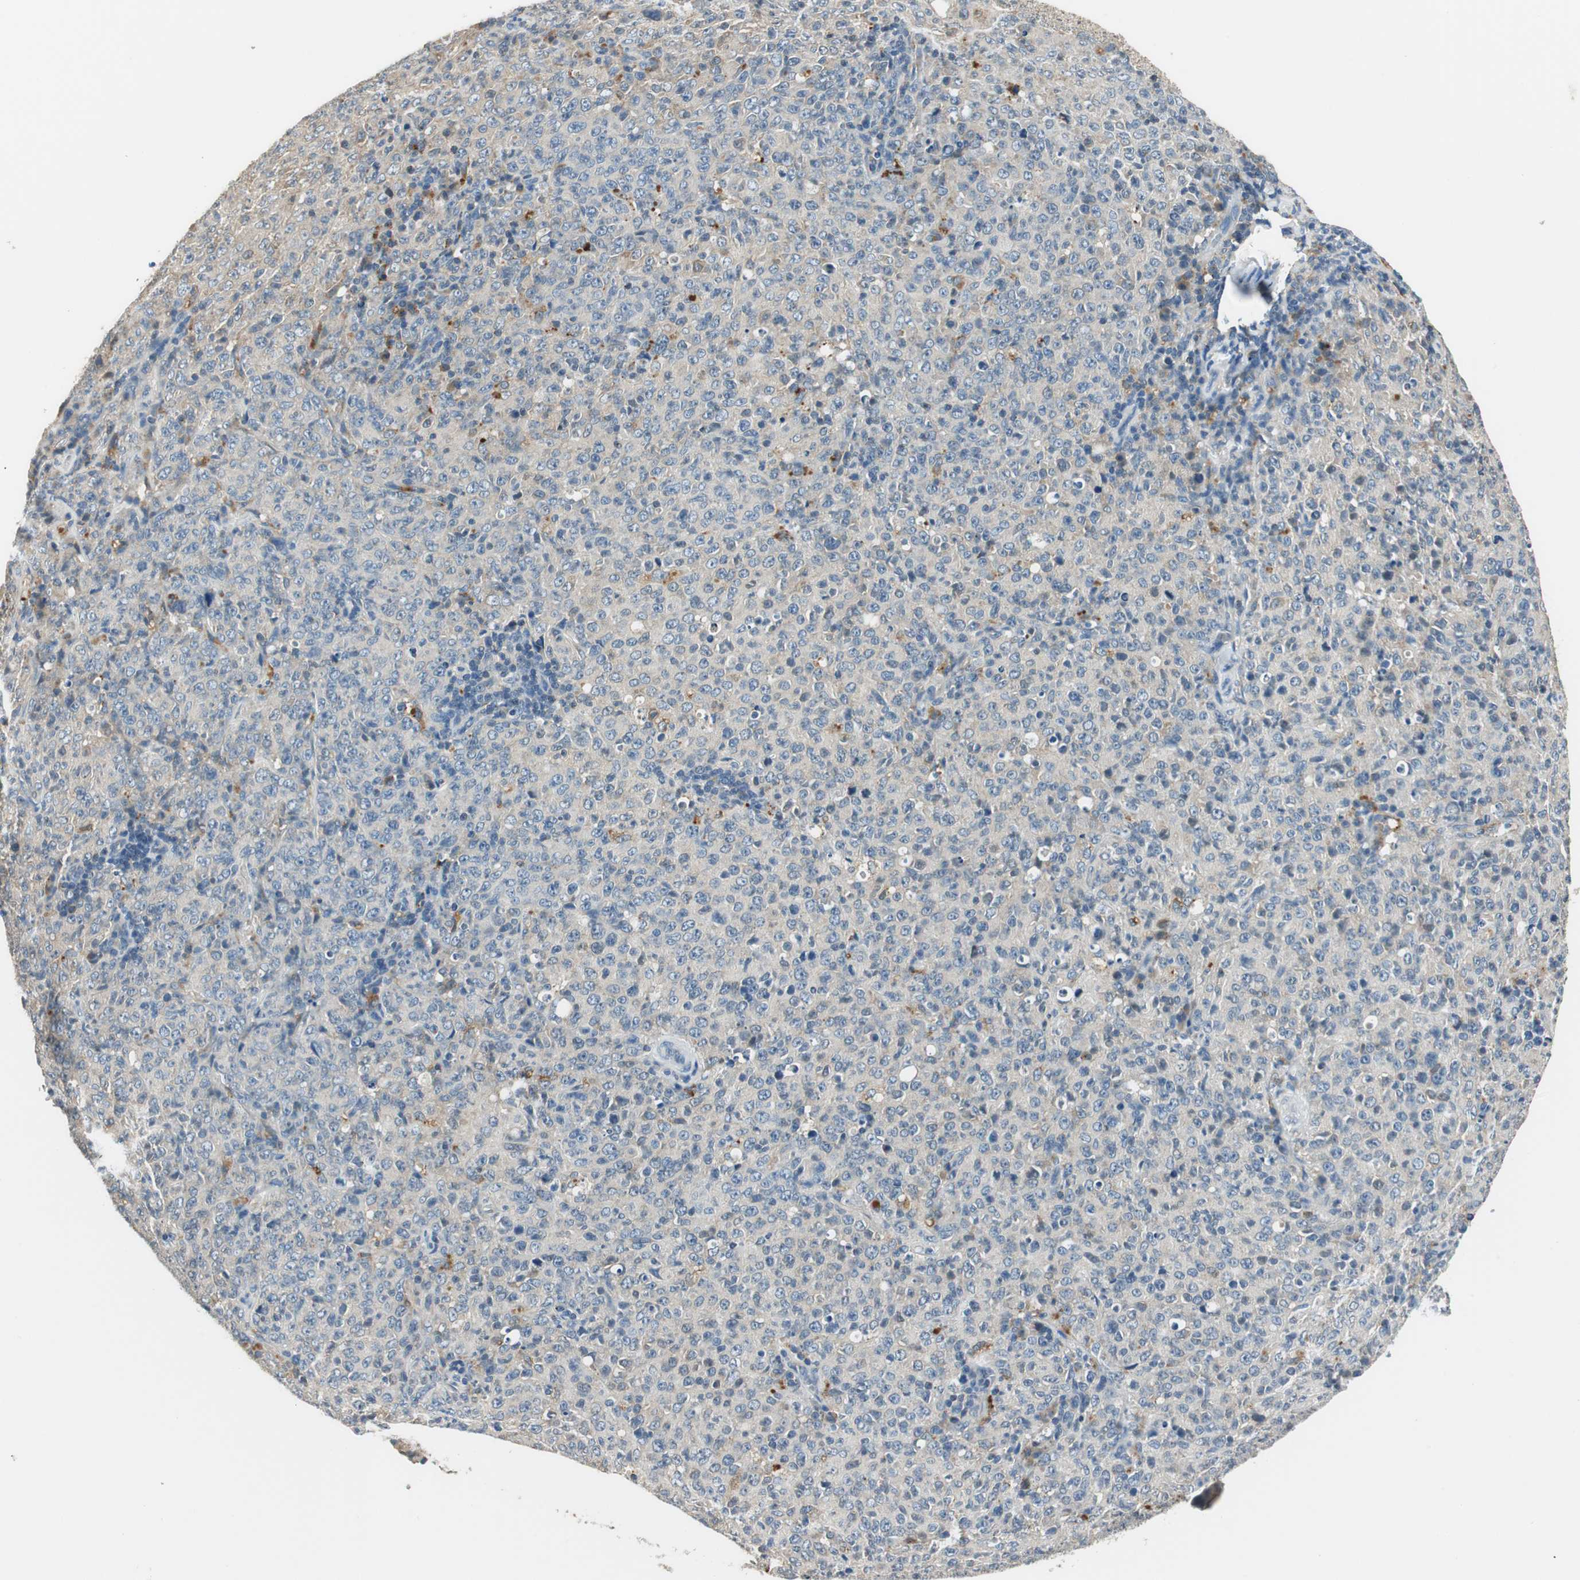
{"staining": {"intensity": "weak", "quantity": "25%-75%", "location": "cytoplasmic/membranous"}, "tissue": "lymphoma", "cell_type": "Tumor cells", "image_type": "cancer", "snomed": [{"axis": "morphology", "description": "Malignant lymphoma, non-Hodgkin's type, High grade"}, {"axis": "topography", "description": "Tonsil"}], "caption": "Human lymphoma stained with a brown dye demonstrates weak cytoplasmic/membranous positive positivity in approximately 25%-75% of tumor cells.", "gene": "NIT1", "patient": {"sex": "female", "age": 36}}